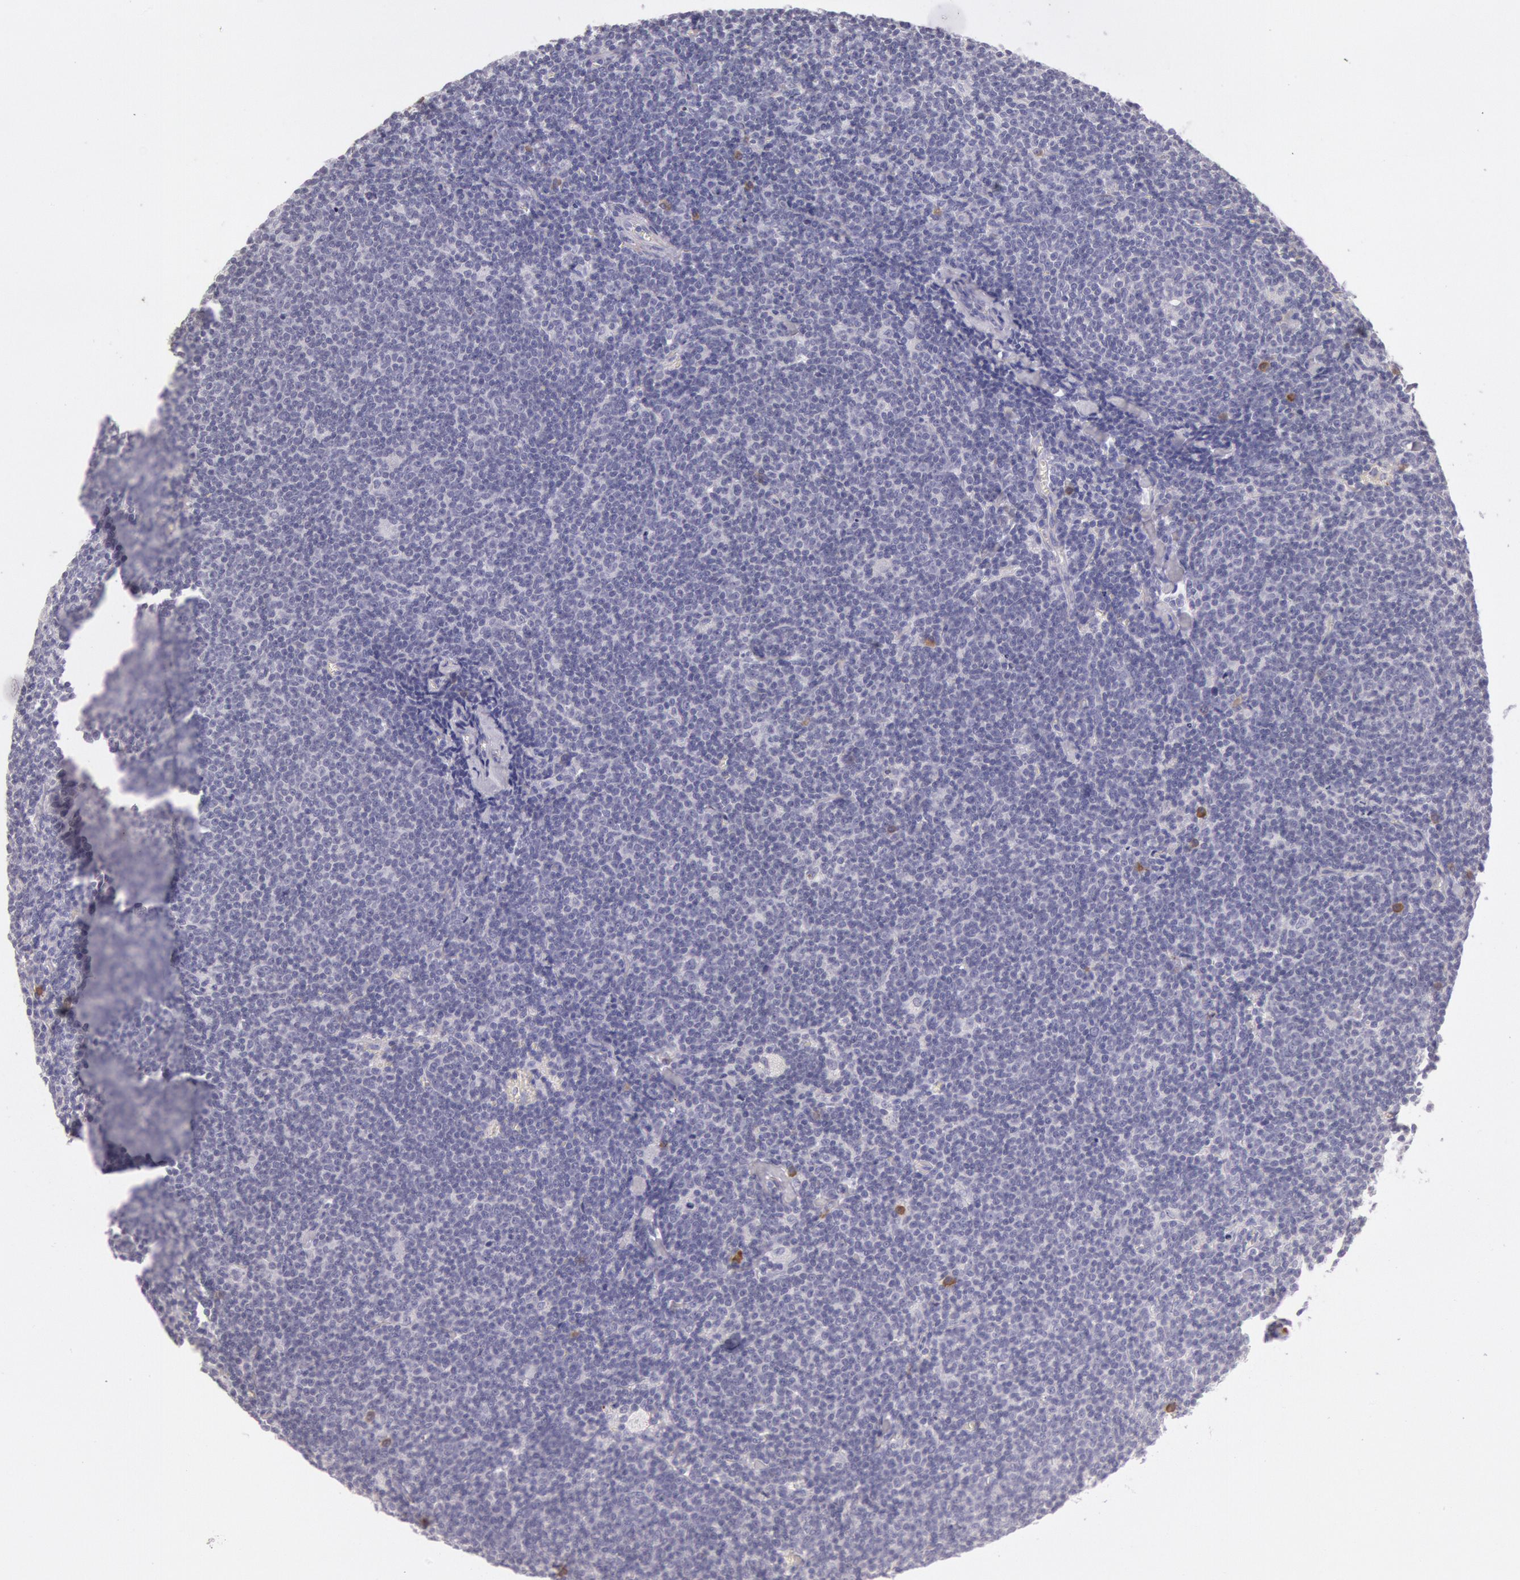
{"staining": {"intensity": "weak", "quantity": "<25%", "location": "cytoplasmic/membranous"}, "tissue": "lymphoma", "cell_type": "Tumor cells", "image_type": "cancer", "snomed": [{"axis": "morphology", "description": "Malignant lymphoma, non-Hodgkin's type, Low grade"}, {"axis": "topography", "description": "Lymph node"}], "caption": "IHC image of human lymphoma stained for a protein (brown), which shows no expression in tumor cells.", "gene": "CIDEB", "patient": {"sex": "male", "age": 65}}